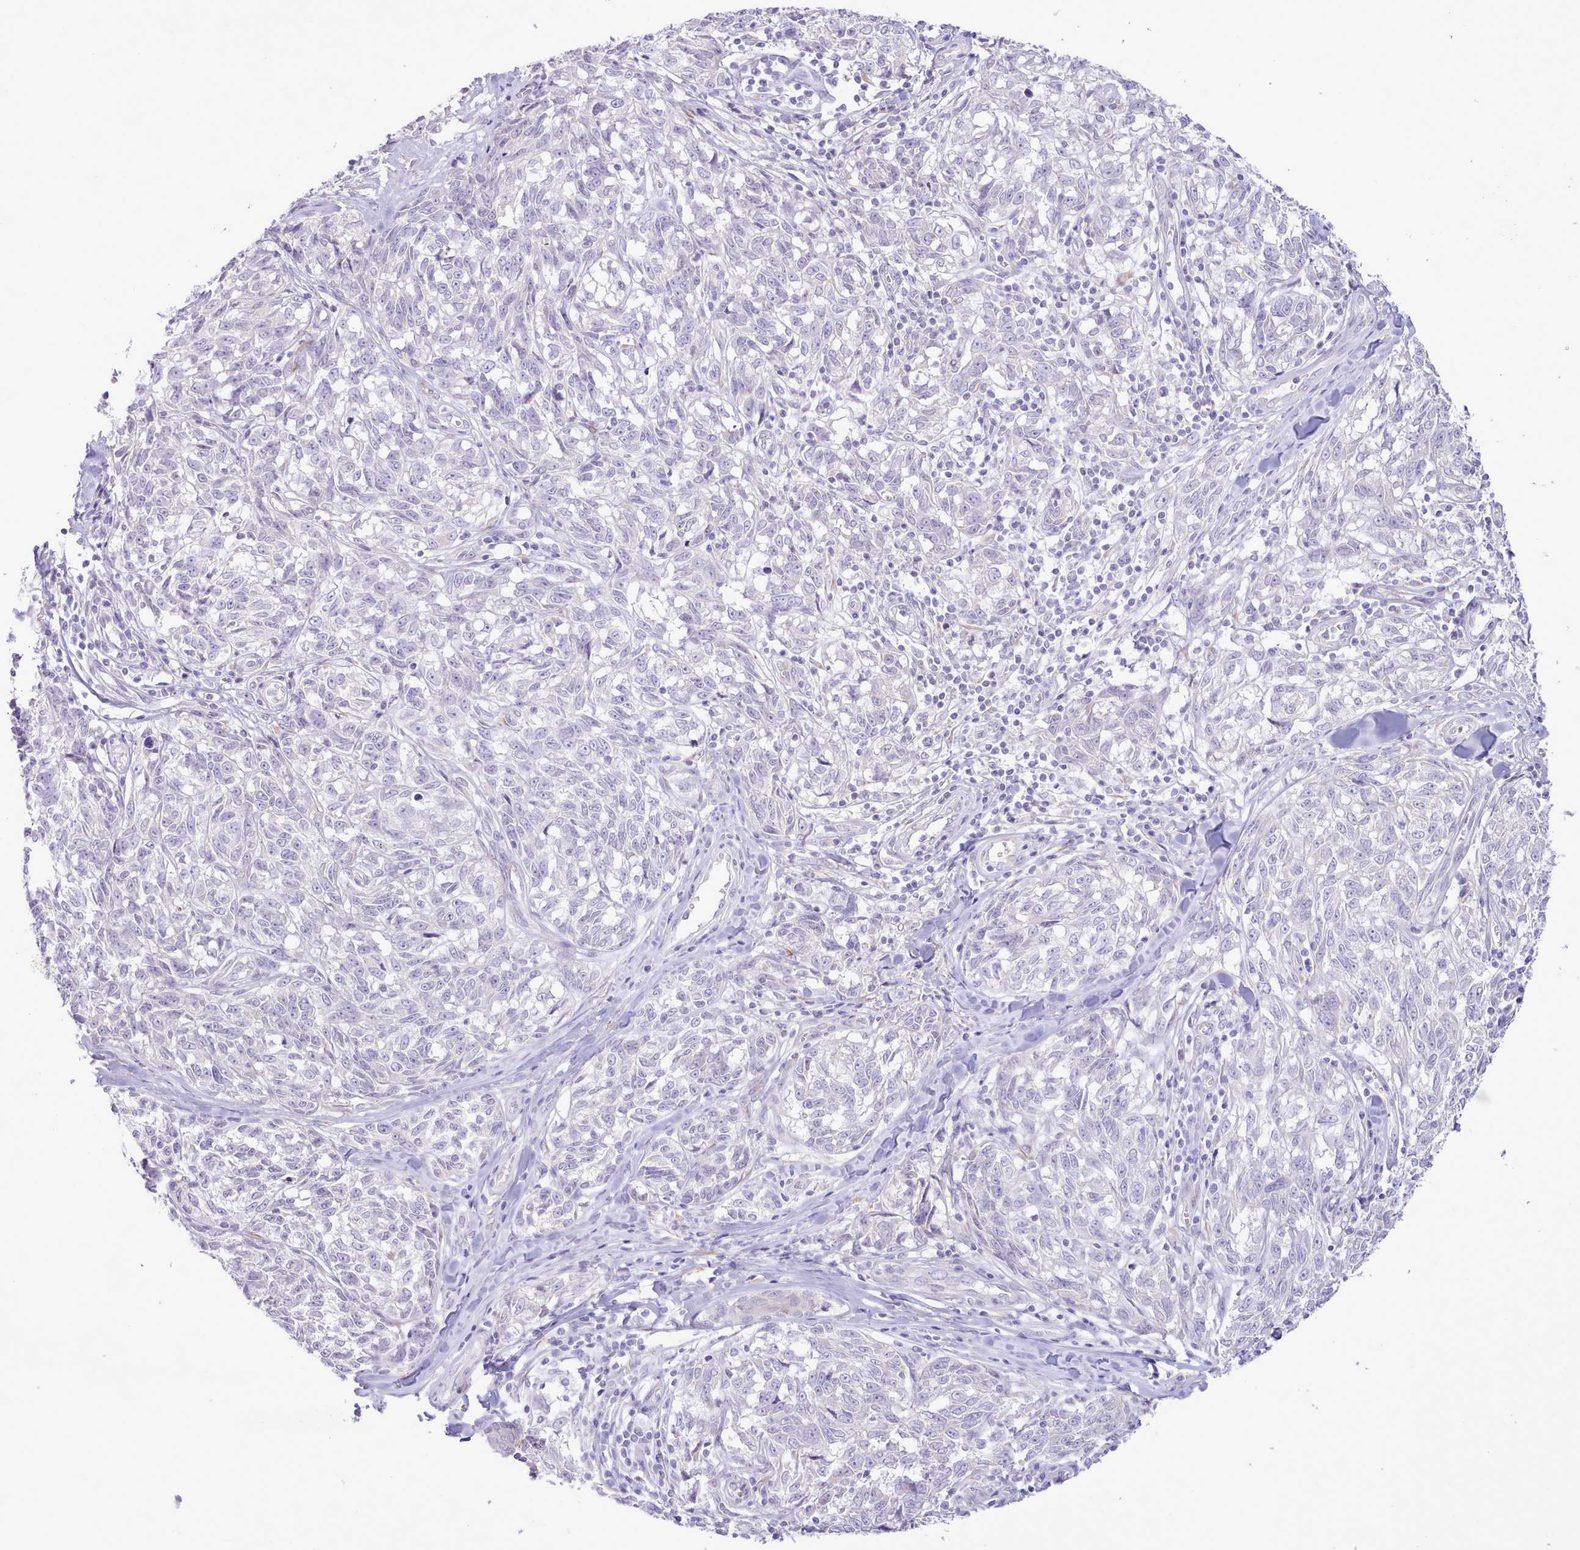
{"staining": {"intensity": "negative", "quantity": "none", "location": "none"}, "tissue": "melanoma", "cell_type": "Tumor cells", "image_type": "cancer", "snomed": [{"axis": "morphology", "description": "Normal tissue, NOS"}, {"axis": "morphology", "description": "Malignant melanoma, NOS"}, {"axis": "topography", "description": "Skin"}], "caption": "Tumor cells show no significant protein staining in melanoma. (Immunohistochemistry (ihc), brightfield microscopy, high magnification).", "gene": "CCL1", "patient": {"sex": "female", "age": 64}}